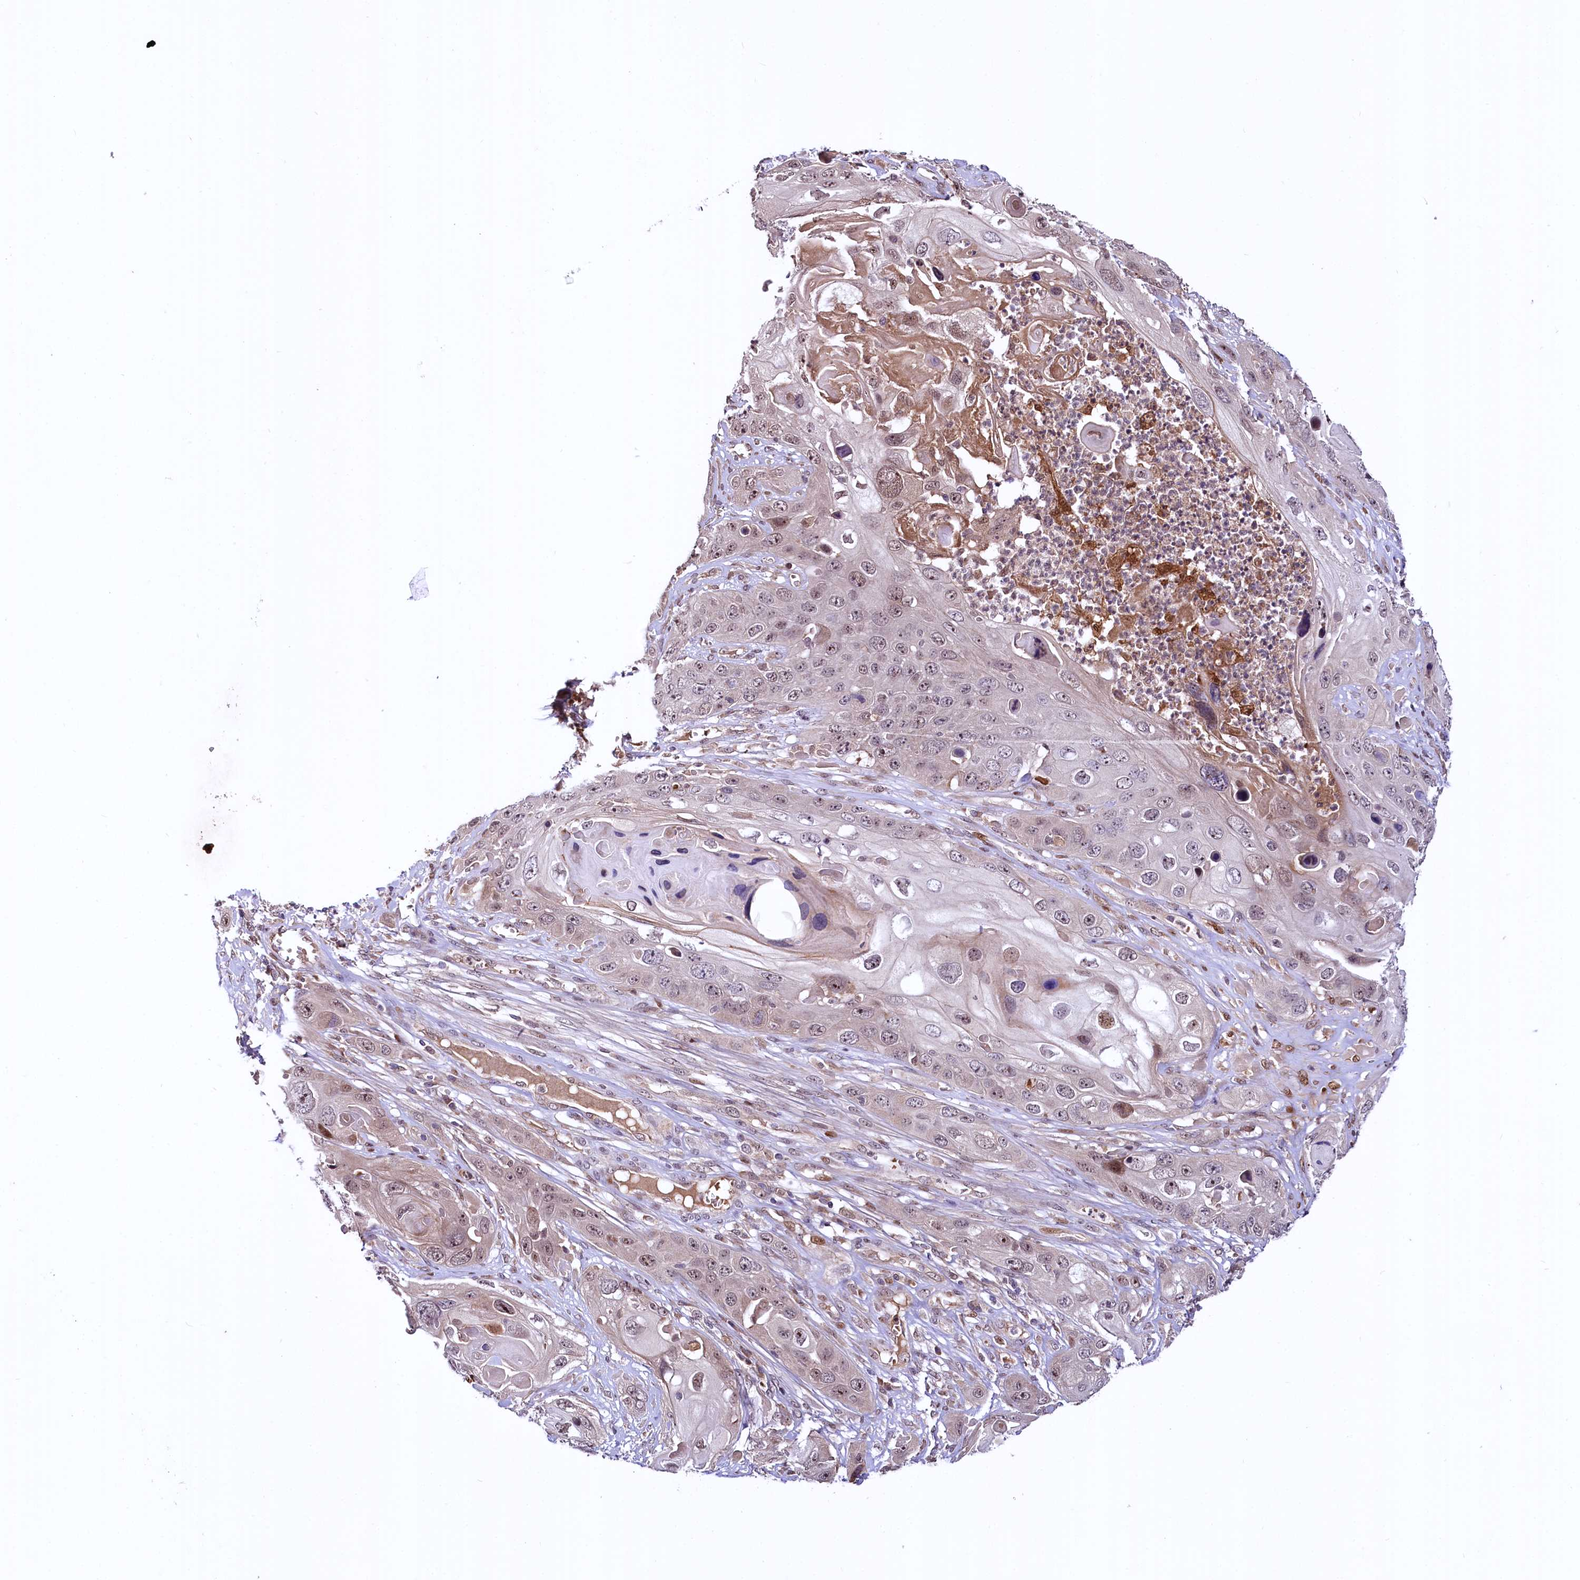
{"staining": {"intensity": "weak", "quantity": "25%-75%", "location": "nuclear"}, "tissue": "skin cancer", "cell_type": "Tumor cells", "image_type": "cancer", "snomed": [{"axis": "morphology", "description": "Squamous cell carcinoma, NOS"}, {"axis": "topography", "description": "Skin"}], "caption": "This micrograph displays IHC staining of squamous cell carcinoma (skin), with low weak nuclear staining in about 25%-75% of tumor cells.", "gene": "N4BP2L1", "patient": {"sex": "male", "age": 55}}